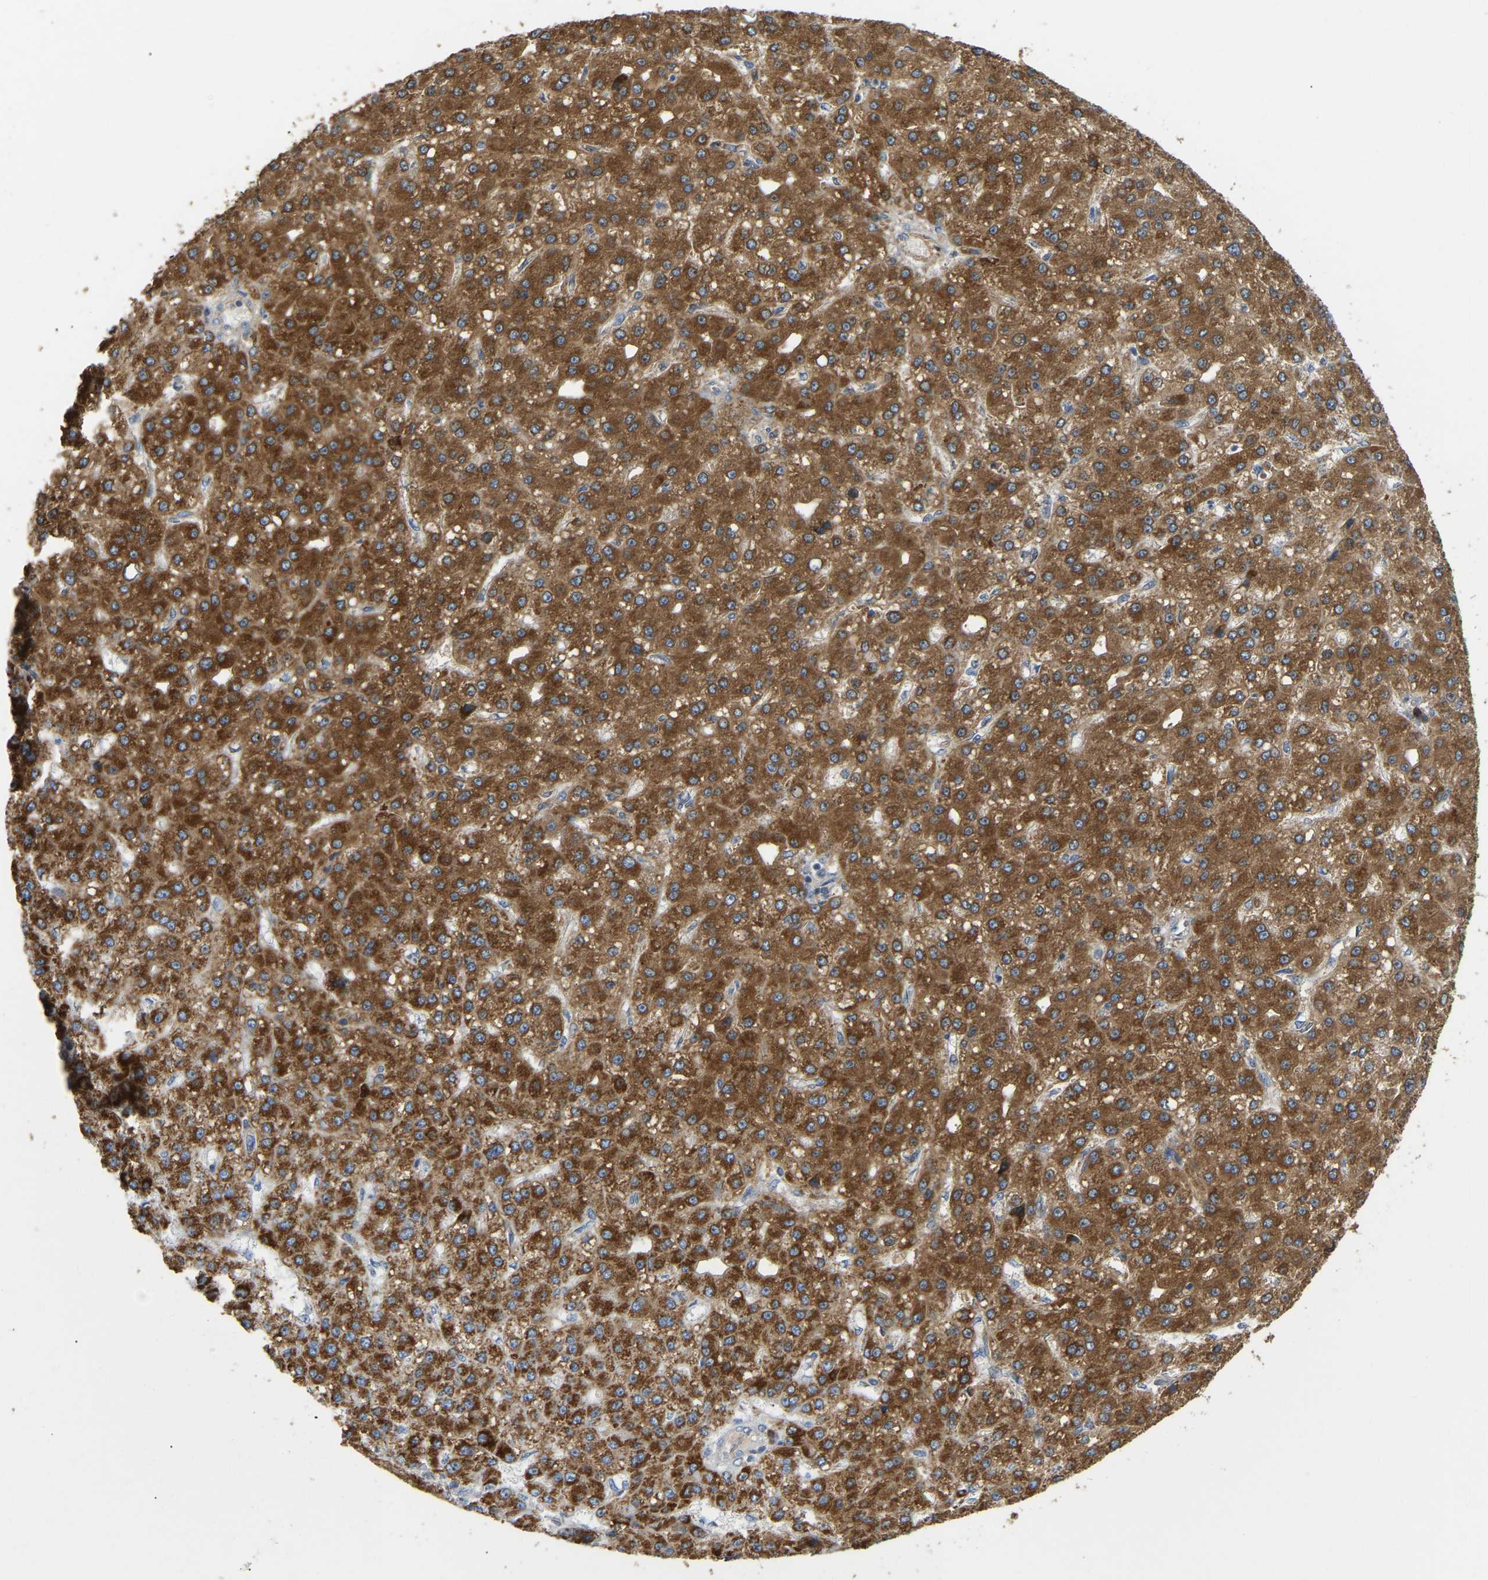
{"staining": {"intensity": "strong", "quantity": ">75%", "location": "cytoplasmic/membranous"}, "tissue": "liver cancer", "cell_type": "Tumor cells", "image_type": "cancer", "snomed": [{"axis": "morphology", "description": "Carcinoma, Hepatocellular, NOS"}, {"axis": "topography", "description": "Liver"}], "caption": "Protein expression analysis of liver cancer reveals strong cytoplasmic/membranous expression in approximately >75% of tumor cells.", "gene": "HIBADH", "patient": {"sex": "male", "age": 67}}